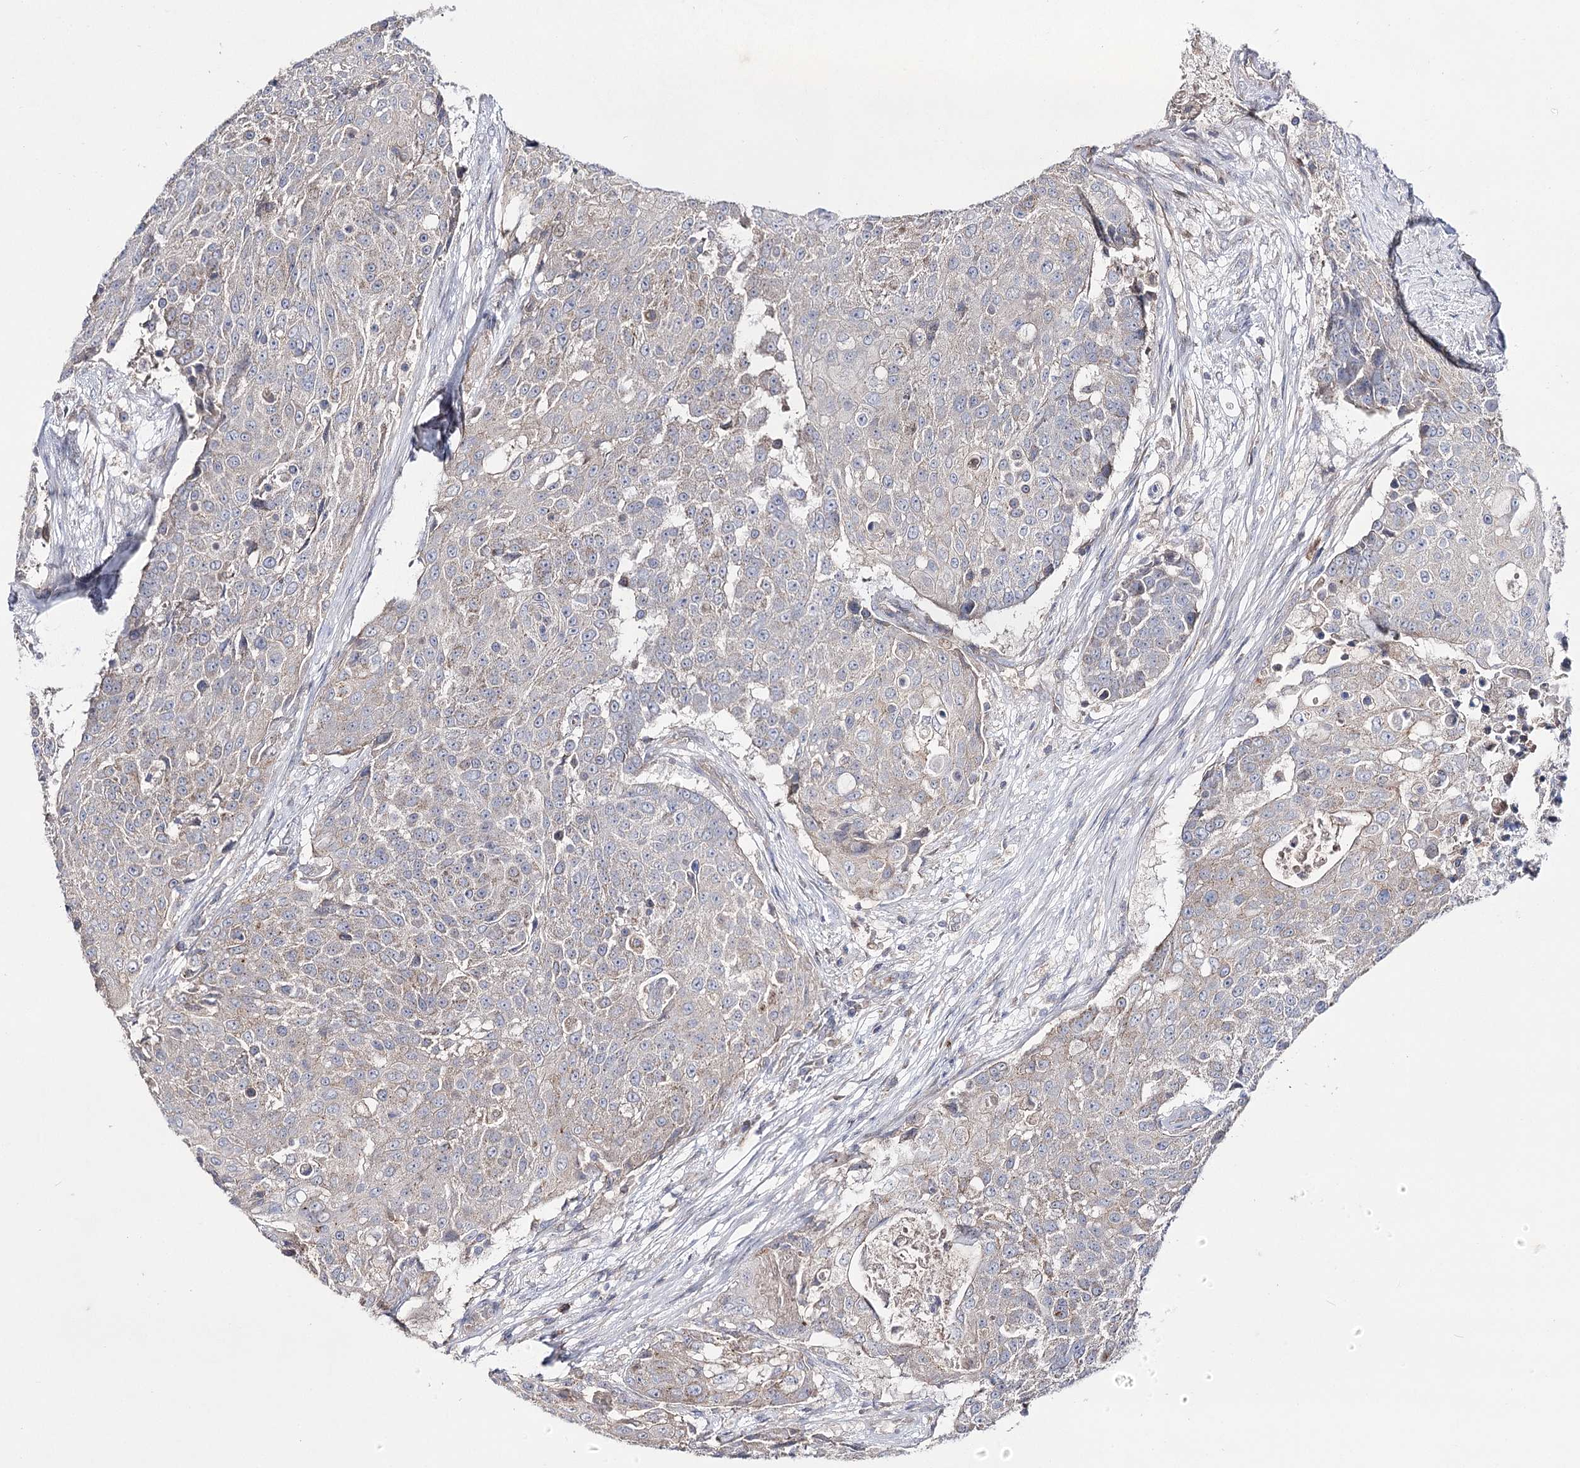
{"staining": {"intensity": "weak", "quantity": "<25%", "location": "cytoplasmic/membranous"}, "tissue": "urothelial cancer", "cell_type": "Tumor cells", "image_type": "cancer", "snomed": [{"axis": "morphology", "description": "Urothelial carcinoma, High grade"}, {"axis": "topography", "description": "Urinary bladder"}], "caption": "DAB (3,3'-diaminobenzidine) immunohistochemical staining of high-grade urothelial carcinoma exhibits no significant positivity in tumor cells.", "gene": "AURKC", "patient": {"sex": "female", "age": 63}}